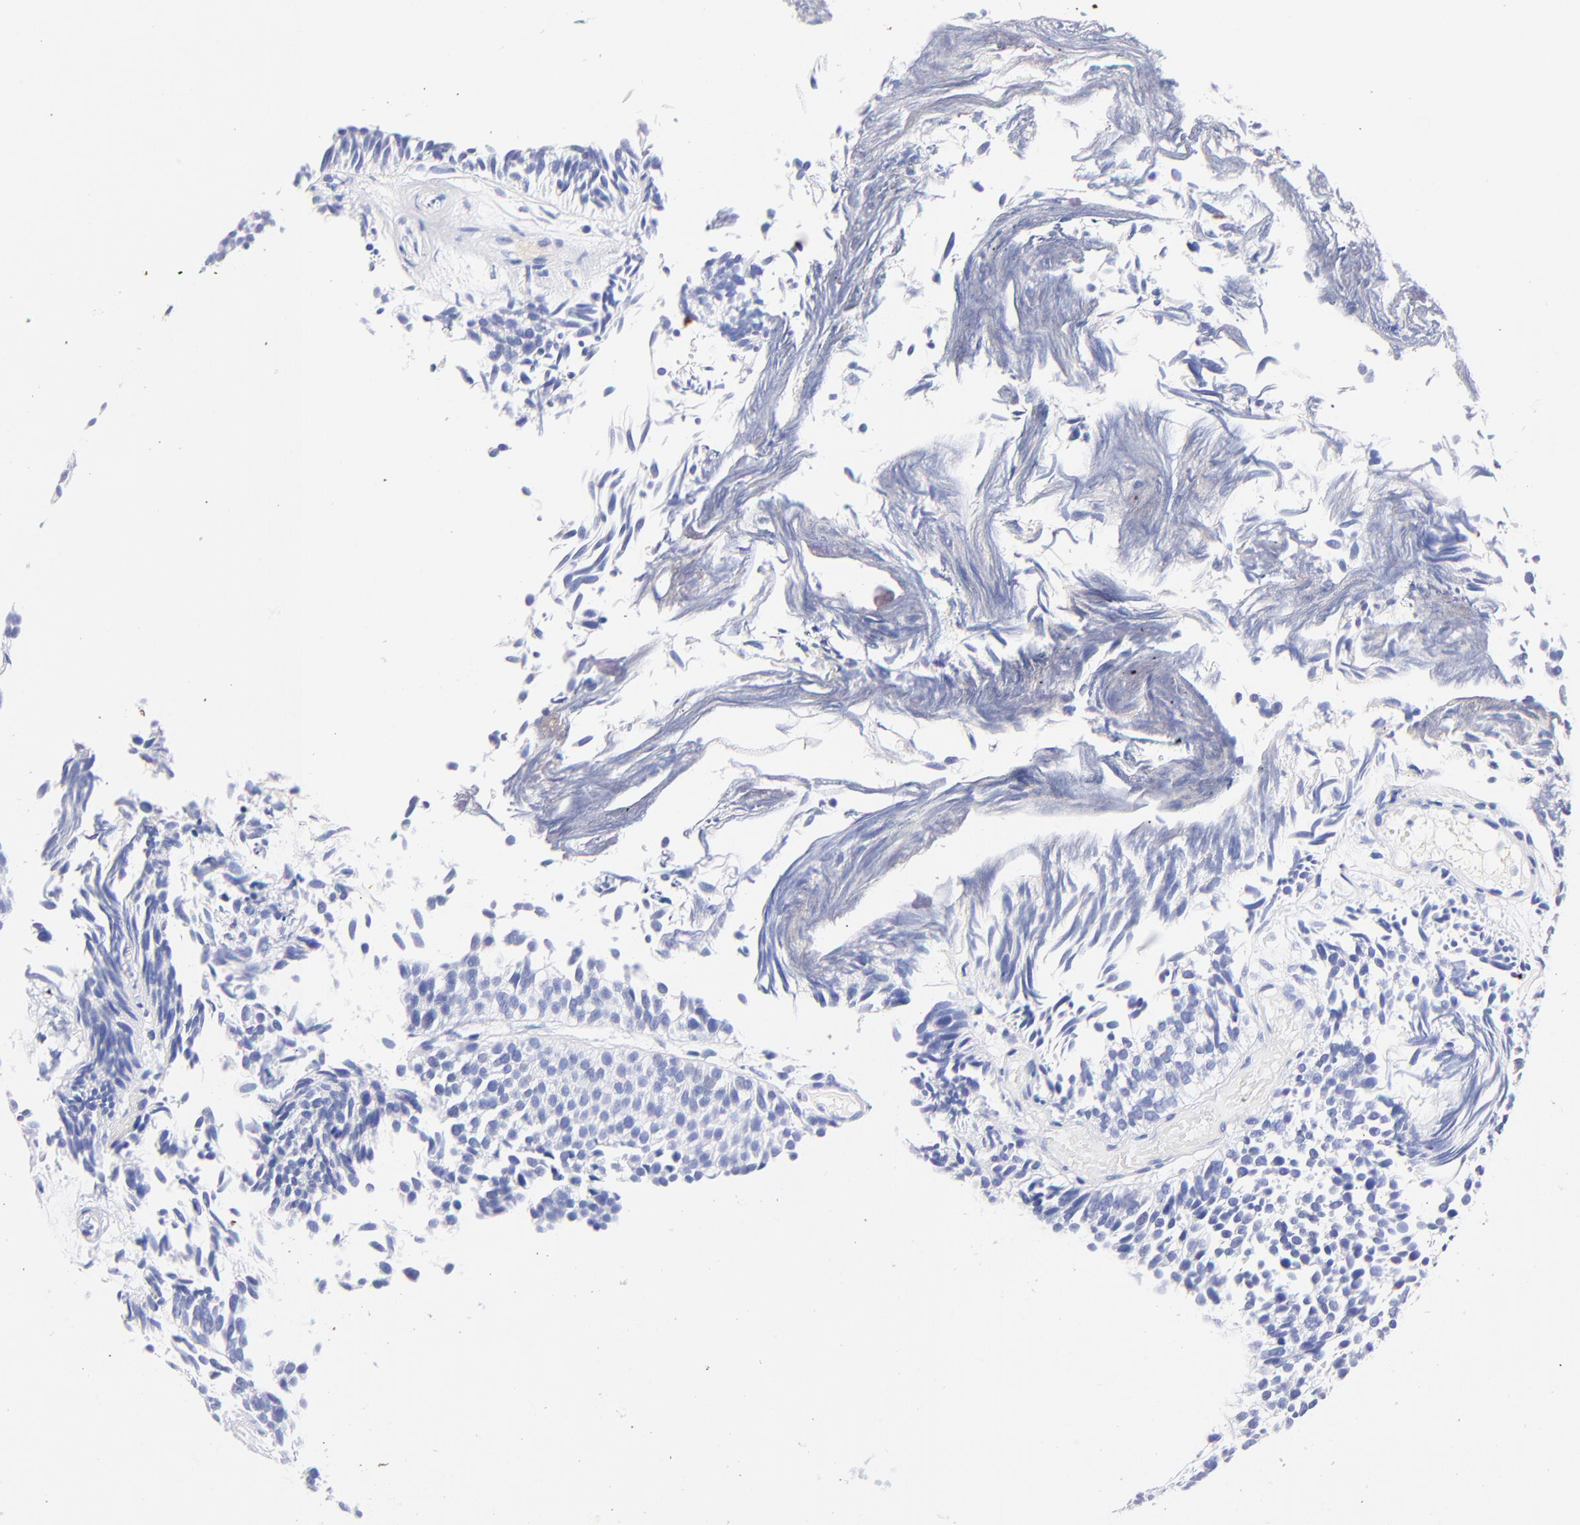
{"staining": {"intensity": "negative", "quantity": "none", "location": "none"}, "tissue": "urothelial cancer", "cell_type": "Tumor cells", "image_type": "cancer", "snomed": [{"axis": "morphology", "description": "Urothelial carcinoma, Low grade"}, {"axis": "topography", "description": "Urinary bladder"}], "caption": "DAB (3,3'-diaminobenzidine) immunohistochemical staining of urothelial cancer exhibits no significant expression in tumor cells. The staining is performed using DAB brown chromogen with nuclei counter-stained in using hematoxylin.", "gene": "HORMAD2", "patient": {"sex": "male", "age": 84}}